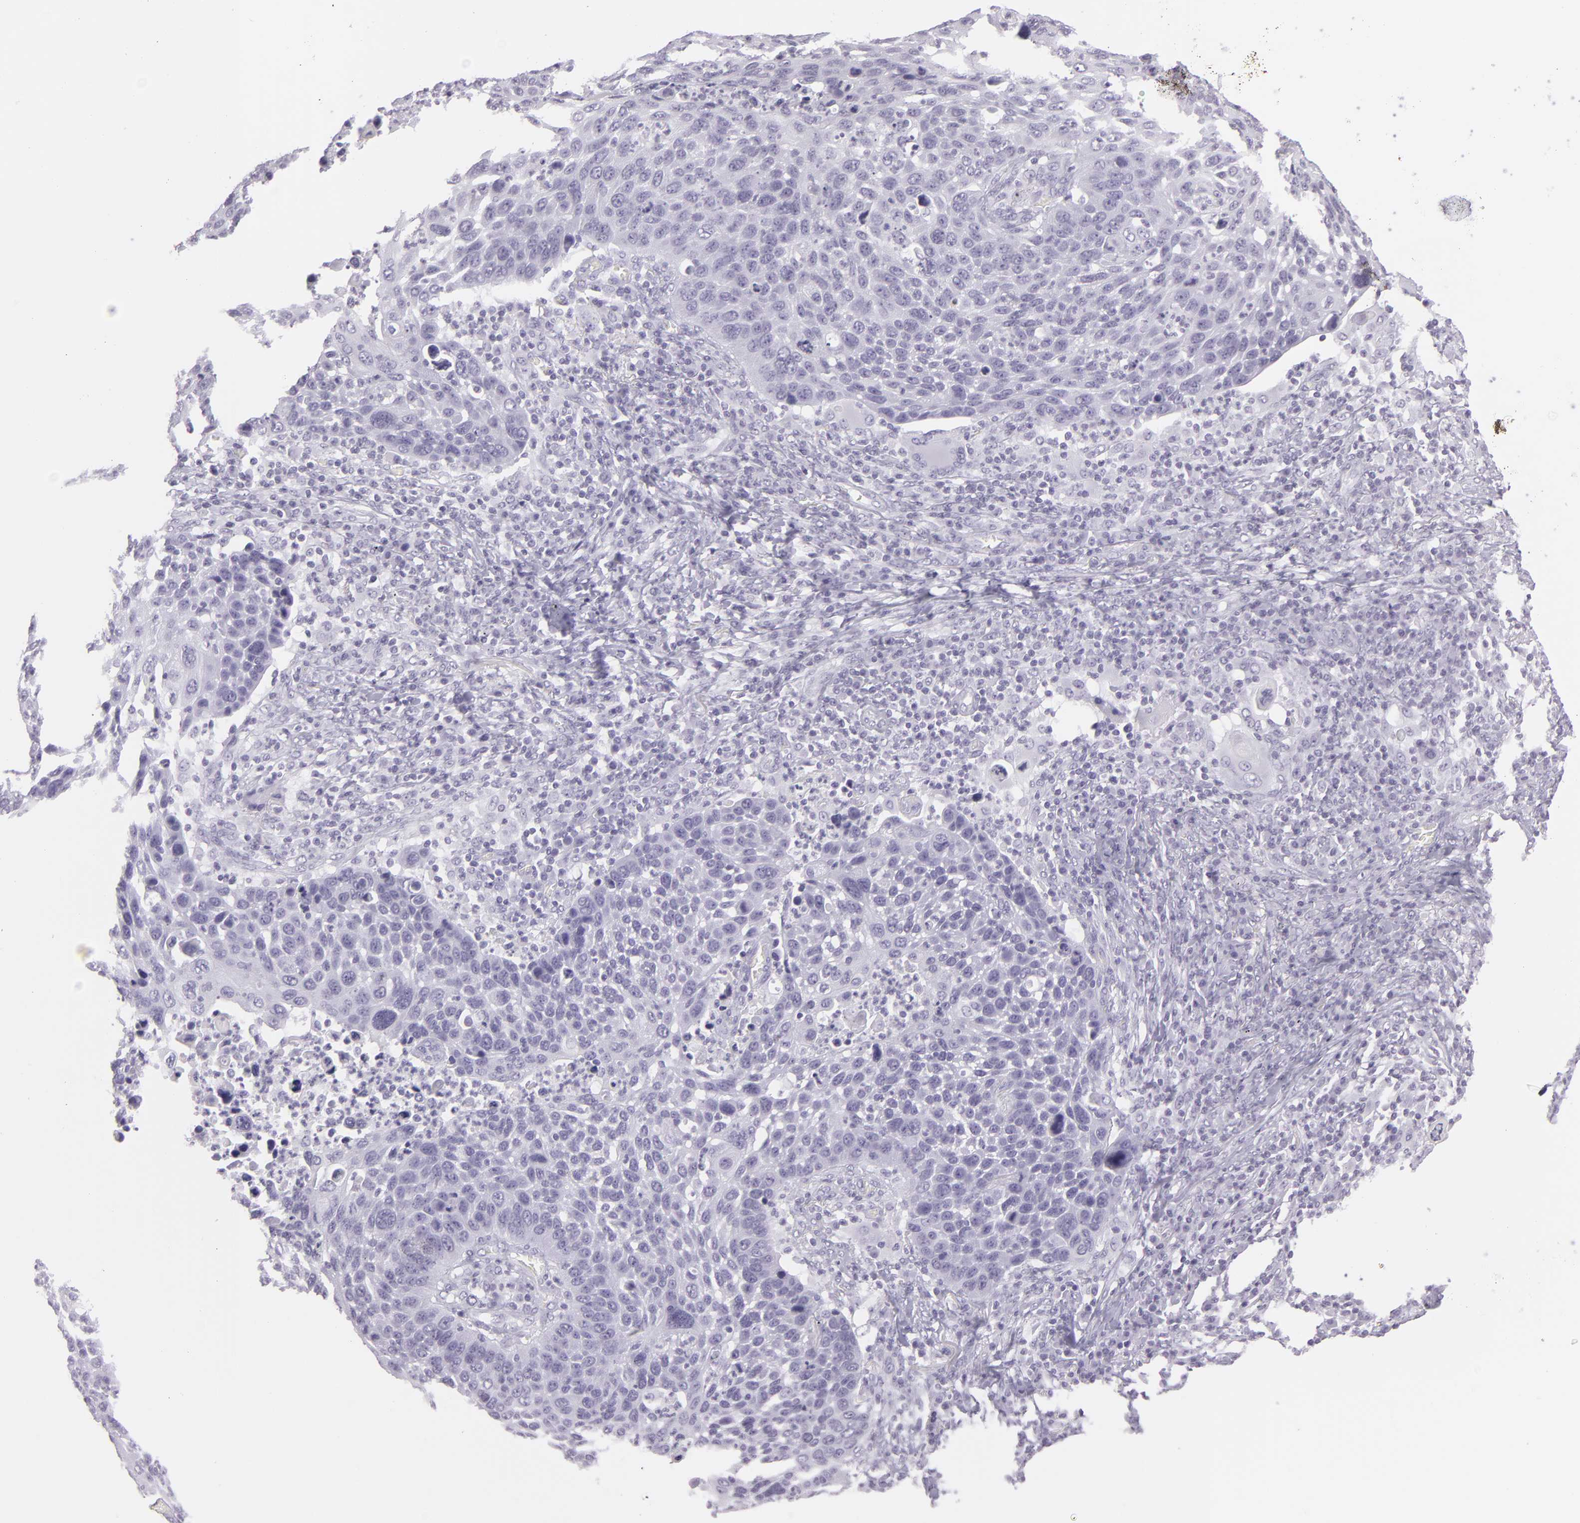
{"staining": {"intensity": "negative", "quantity": "none", "location": "none"}, "tissue": "lung cancer", "cell_type": "Tumor cells", "image_type": "cancer", "snomed": [{"axis": "morphology", "description": "Squamous cell carcinoma, NOS"}, {"axis": "topography", "description": "Lung"}], "caption": "This is an IHC micrograph of lung cancer (squamous cell carcinoma). There is no staining in tumor cells.", "gene": "MUC6", "patient": {"sex": "male", "age": 68}}